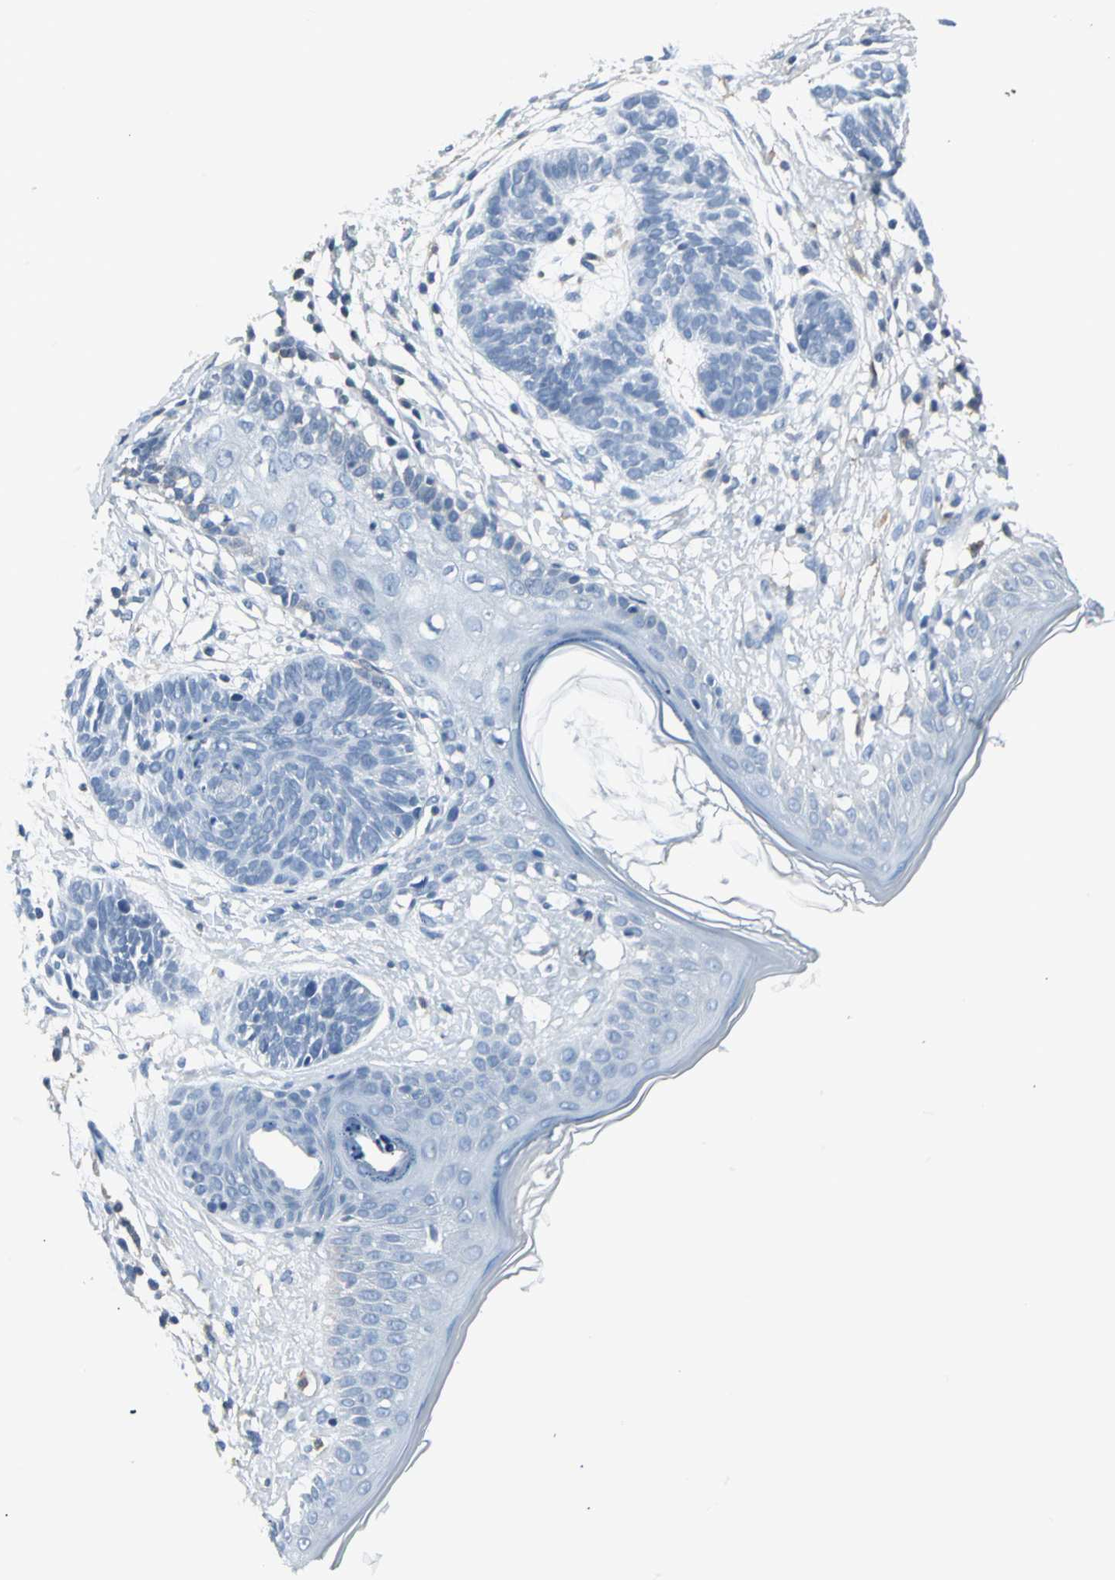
{"staining": {"intensity": "negative", "quantity": "none", "location": "none"}, "tissue": "skin cancer", "cell_type": "Tumor cells", "image_type": "cancer", "snomed": [{"axis": "morphology", "description": "Normal tissue, NOS"}, {"axis": "morphology", "description": "Basal cell carcinoma"}, {"axis": "topography", "description": "Skin"}], "caption": "Skin cancer (basal cell carcinoma) was stained to show a protein in brown. There is no significant expression in tumor cells. (Brightfield microscopy of DAB immunohistochemistry at high magnification).", "gene": "IQGAP2", "patient": {"sex": "male", "age": 63}}